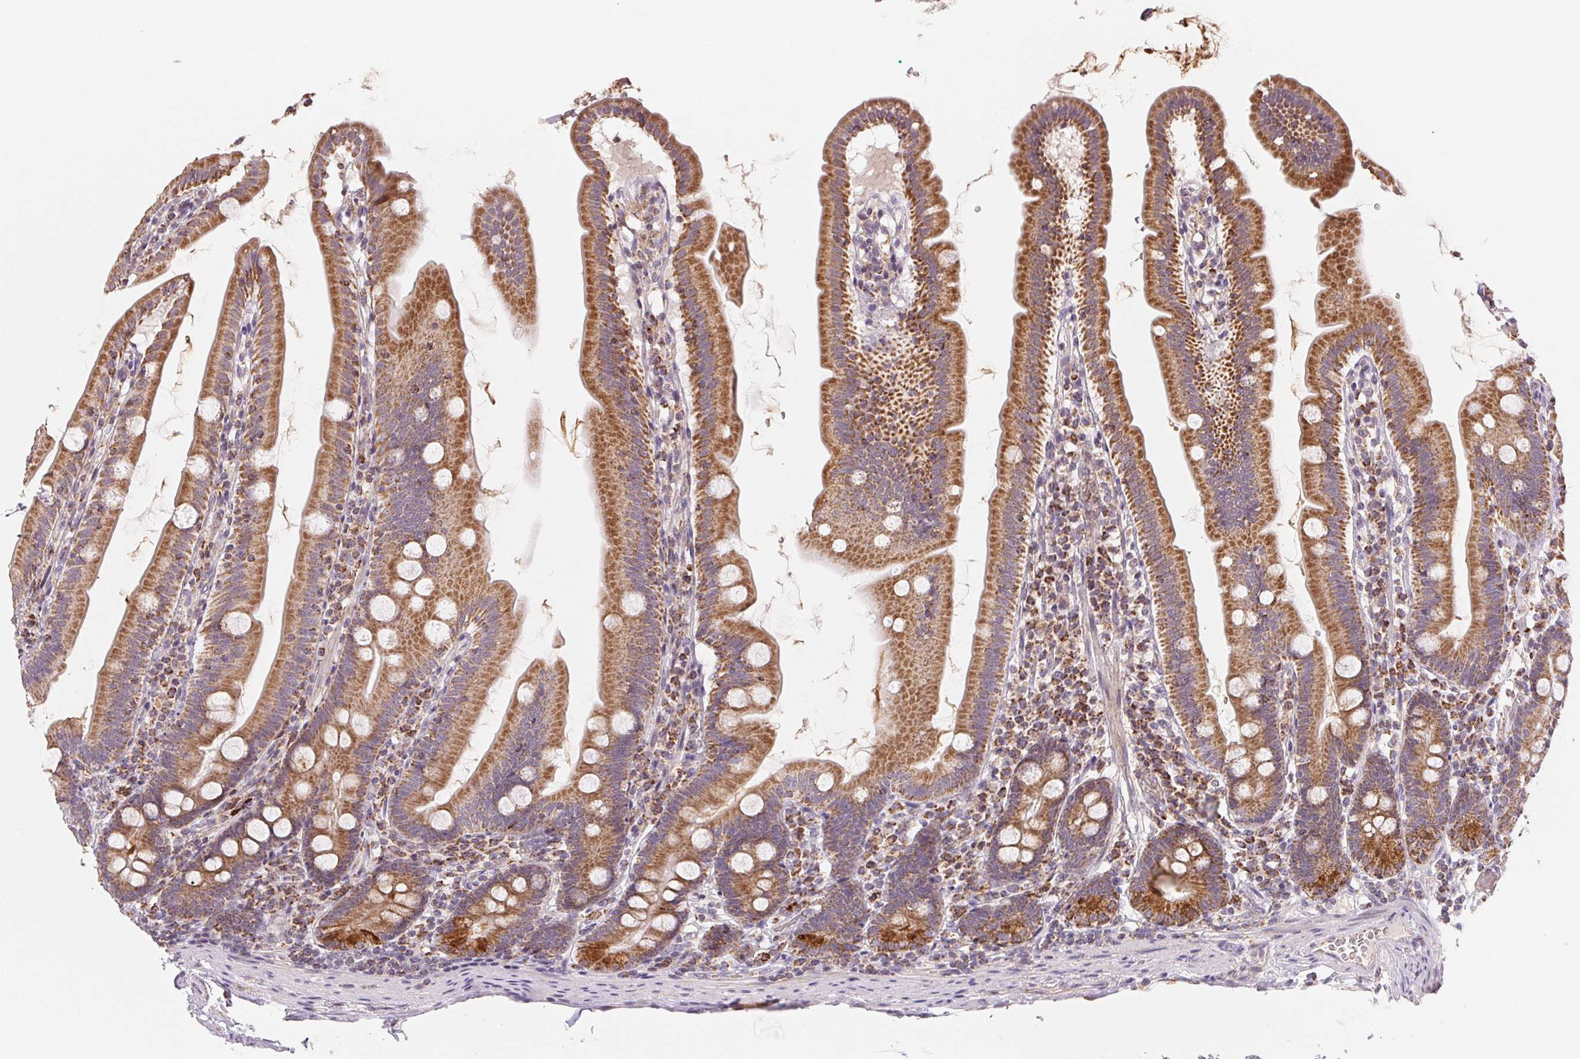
{"staining": {"intensity": "moderate", "quantity": ">75%", "location": "cytoplasmic/membranous"}, "tissue": "duodenum", "cell_type": "Glandular cells", "image_type": "normal", "snomed": [{"axis": "morphology", "description": "Normal tissue, NOS"}, {"axis": "topography", "description": "Duodenum"}], "caption": "Duodenum stained with DAB (3,3'-diaminobenzidine) immunohistochemistry reveals medium levels of moderate cytoplasmic/membranous positivity in approximately >75% of glandular cells.", "gene": "HINT2", "patient": {"sex": "female", "age": 67}}